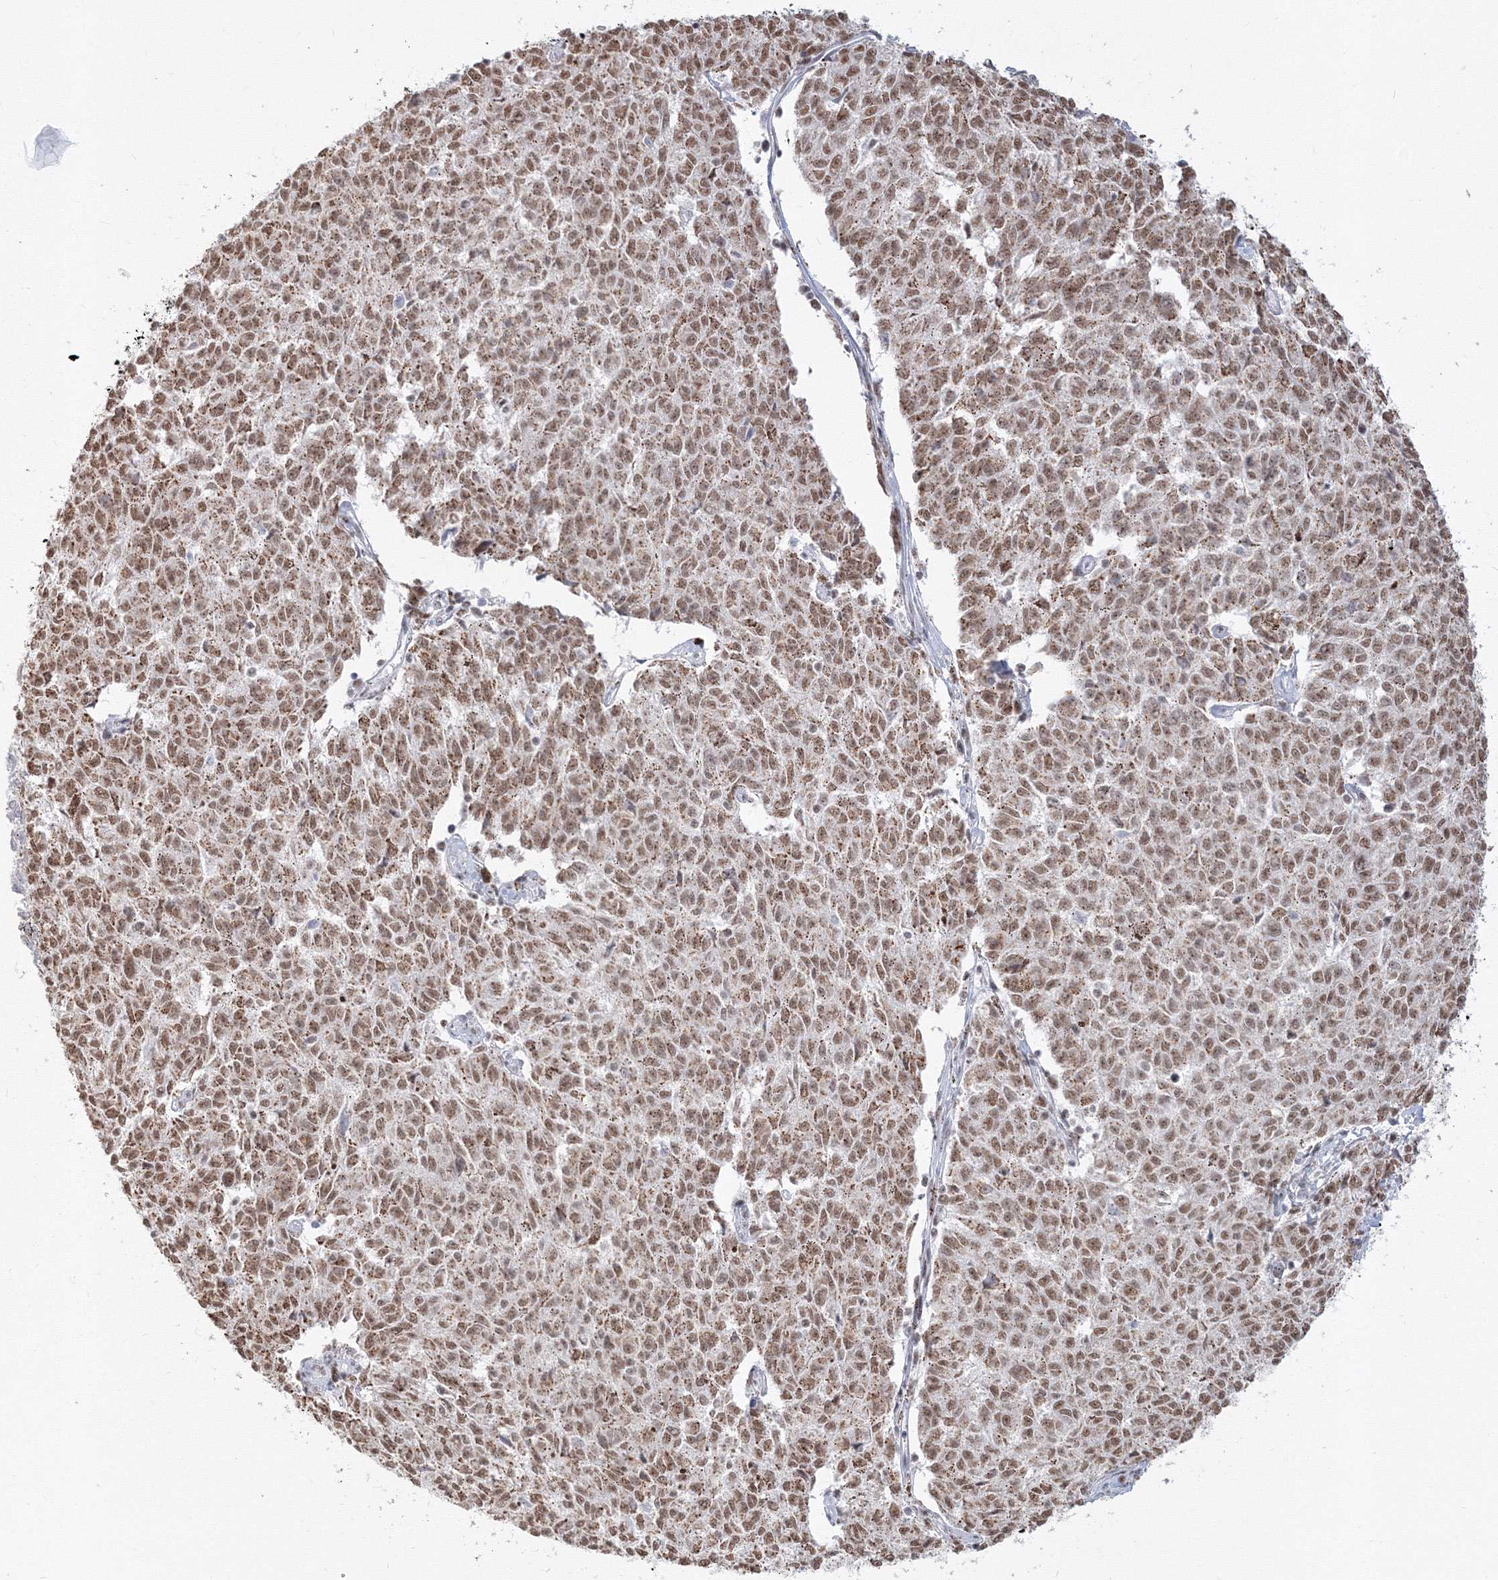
{"staining": {"intensity": "moderate", "quantity": ">75%", "location": "nuclear"}, "tissue": "melanoma", "cell_type": "Tumor cells", "image_type": "cancer", "snomed": [{"axis": "morphology", "description": "Malignant melanoma, NOS"}, {"axis": "topography", "description": "Skin"}], "caption": "The photomicrograph exhibits a brown stain indicating the presence of a protein in the nuclear of tumor cells in melanoma.", "gene": "PPP4R2", "patient": {"sex": "female", "age": 72}}